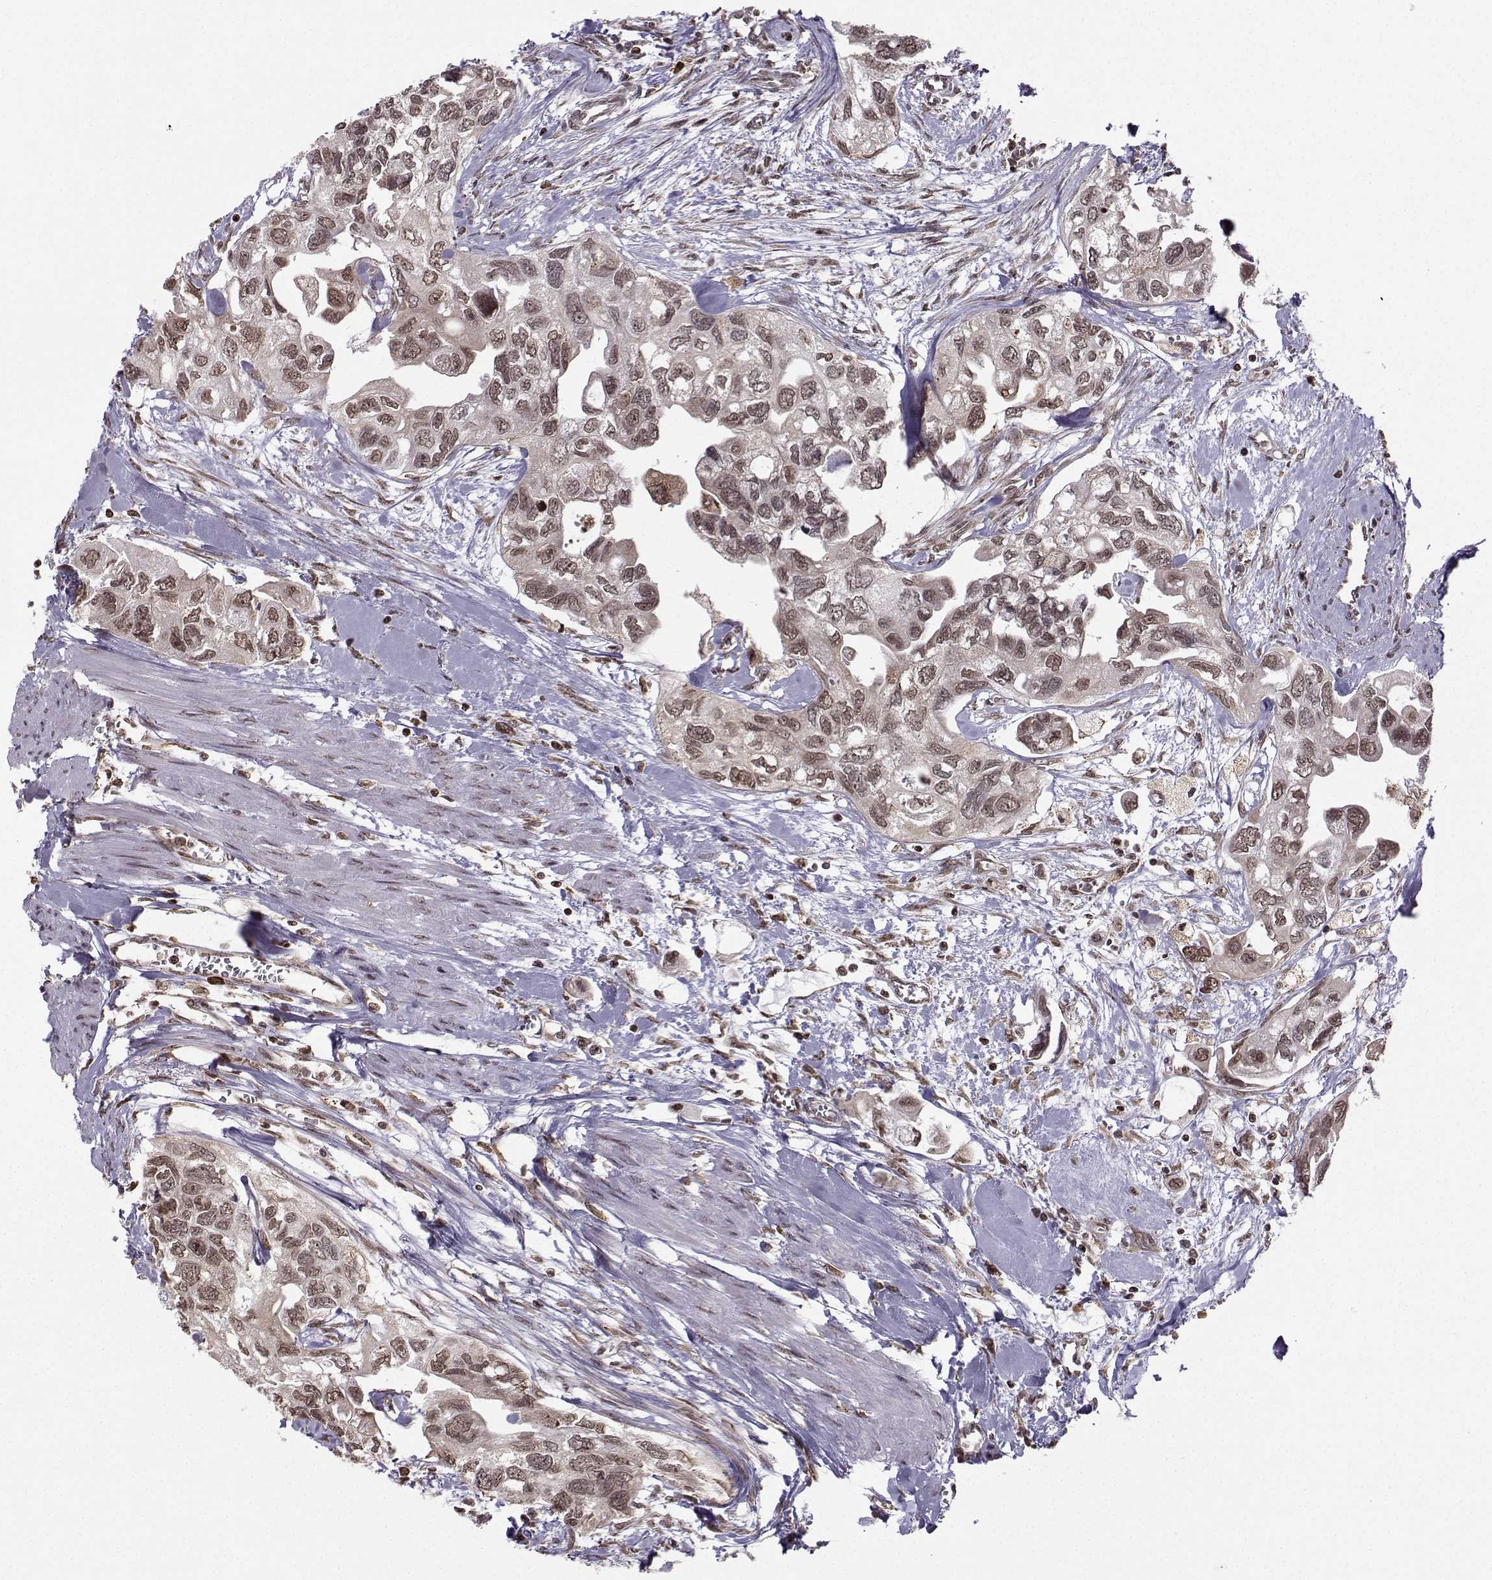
{"staining": {"intensity": "weak", "quantity": "25%-75%", "location": "nuclear"}, "tissue": "urothelial cancer", "cell_type": "Tumor cells", "image_type": "cancer", "snomed": [{"axis": "morphology", "description": "Urothelial carcinoma, High grade"}, {"axis": "topography", "description": "Urinary bladder"}], "caption": "Urothelial carcinoma (high-grade) stained for a protein reveals weak nuclear positivity in tumor cells.", "gene": "EZH1", "patient": {"sex": "male", "age": 59}}